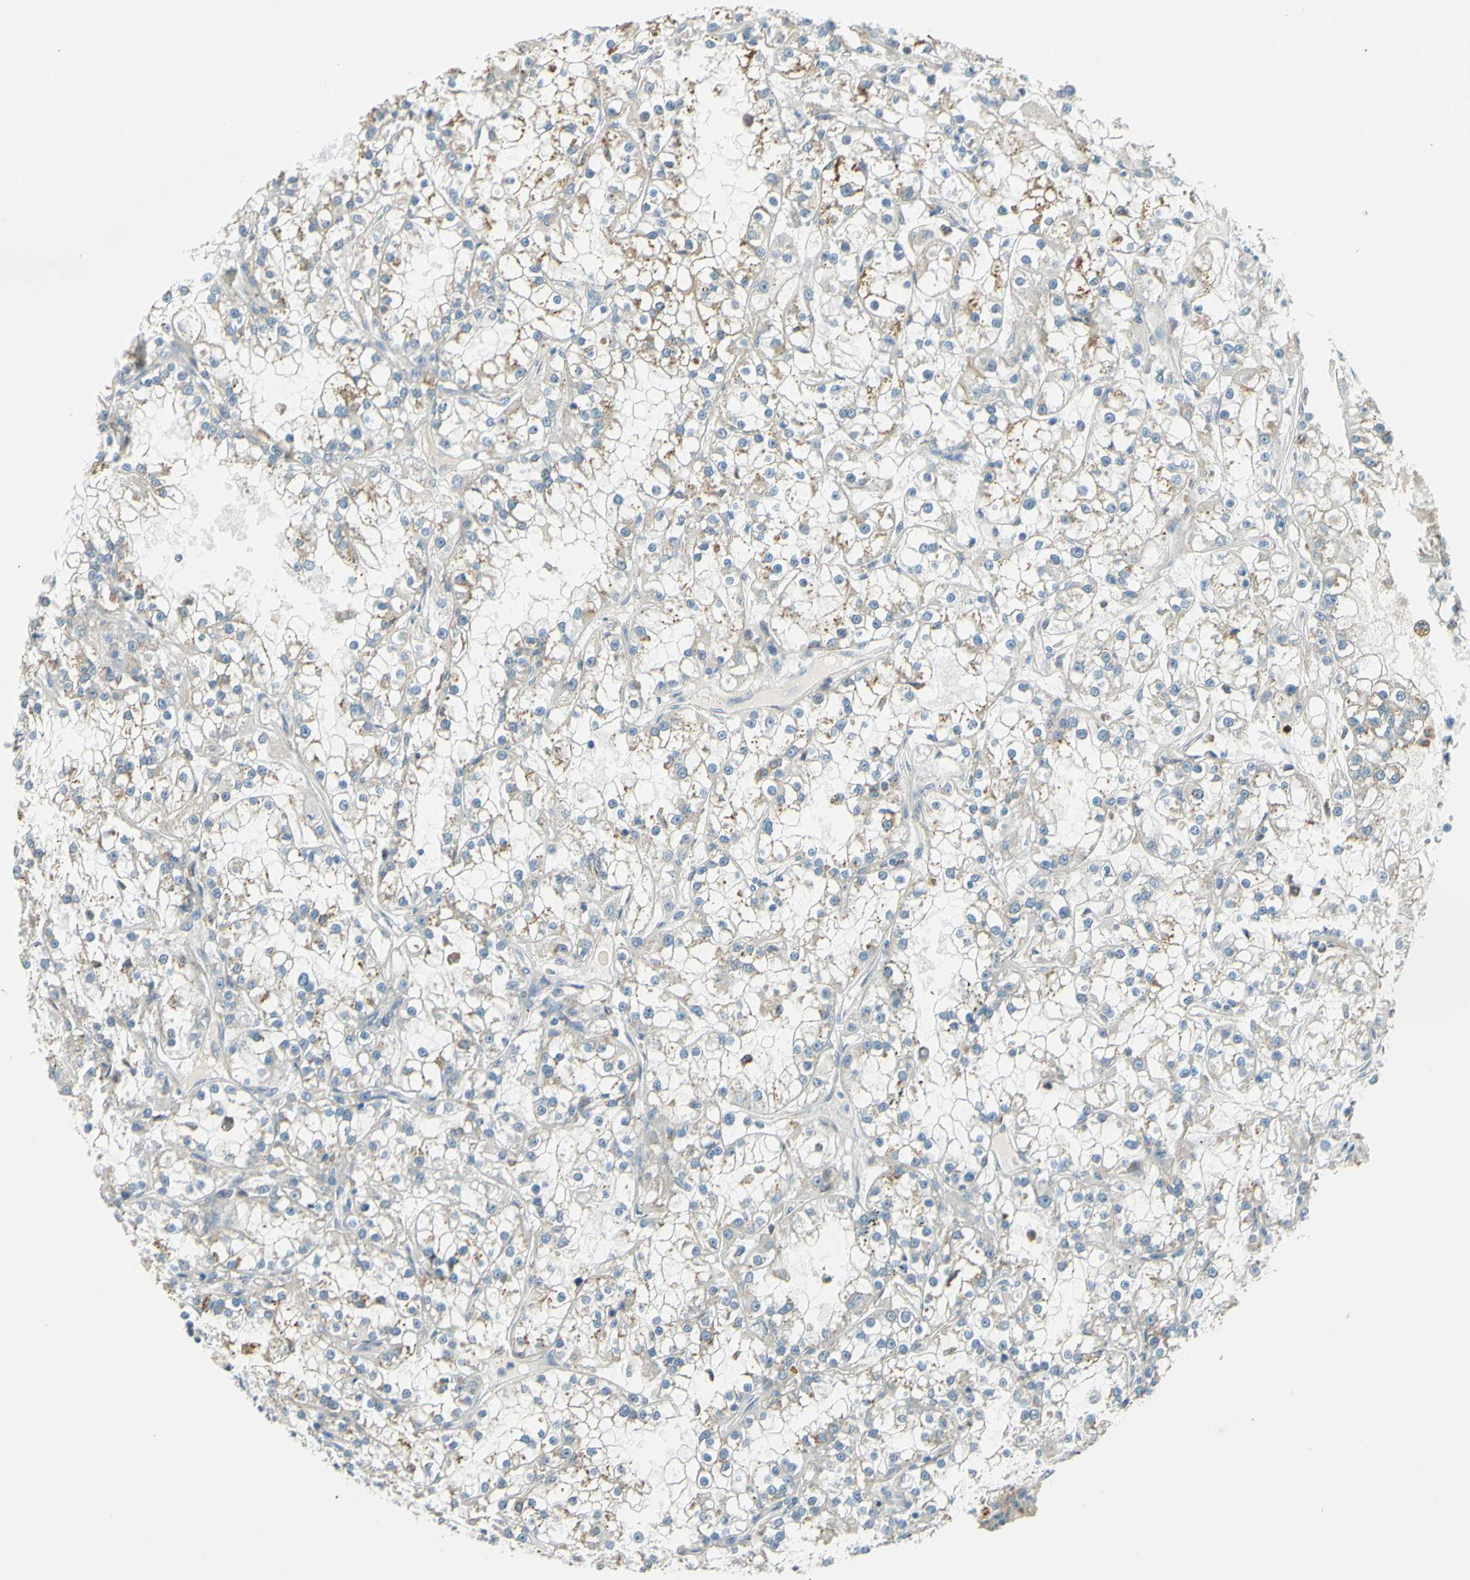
{"staining": {"intensity": "moderate", "quantity": "<25%", "location": "cytoplasmic/membranous"}, "tissue": "renal cancer", "cell_type": "Tumor cells", "image_type": "cancer", "snomed": [{"axis": "morphology", "description": "Adenocarcinoma, NOS"}, {"axis": "topography", "description": "Kidney"}], "caption": "Immunohistochemistry (IHC) micrograph of neoplastic tissue: human adenocarcinoma (renal) stained using IHC exhibits low levels of moderate protein expression localized specifically in the cytoplasmic/membranous of tumor cells, appearing as a cytoplasmic/membranous brown color.", "gene": "LAMA3", "patient": {"sex": "female", "age": 52}}